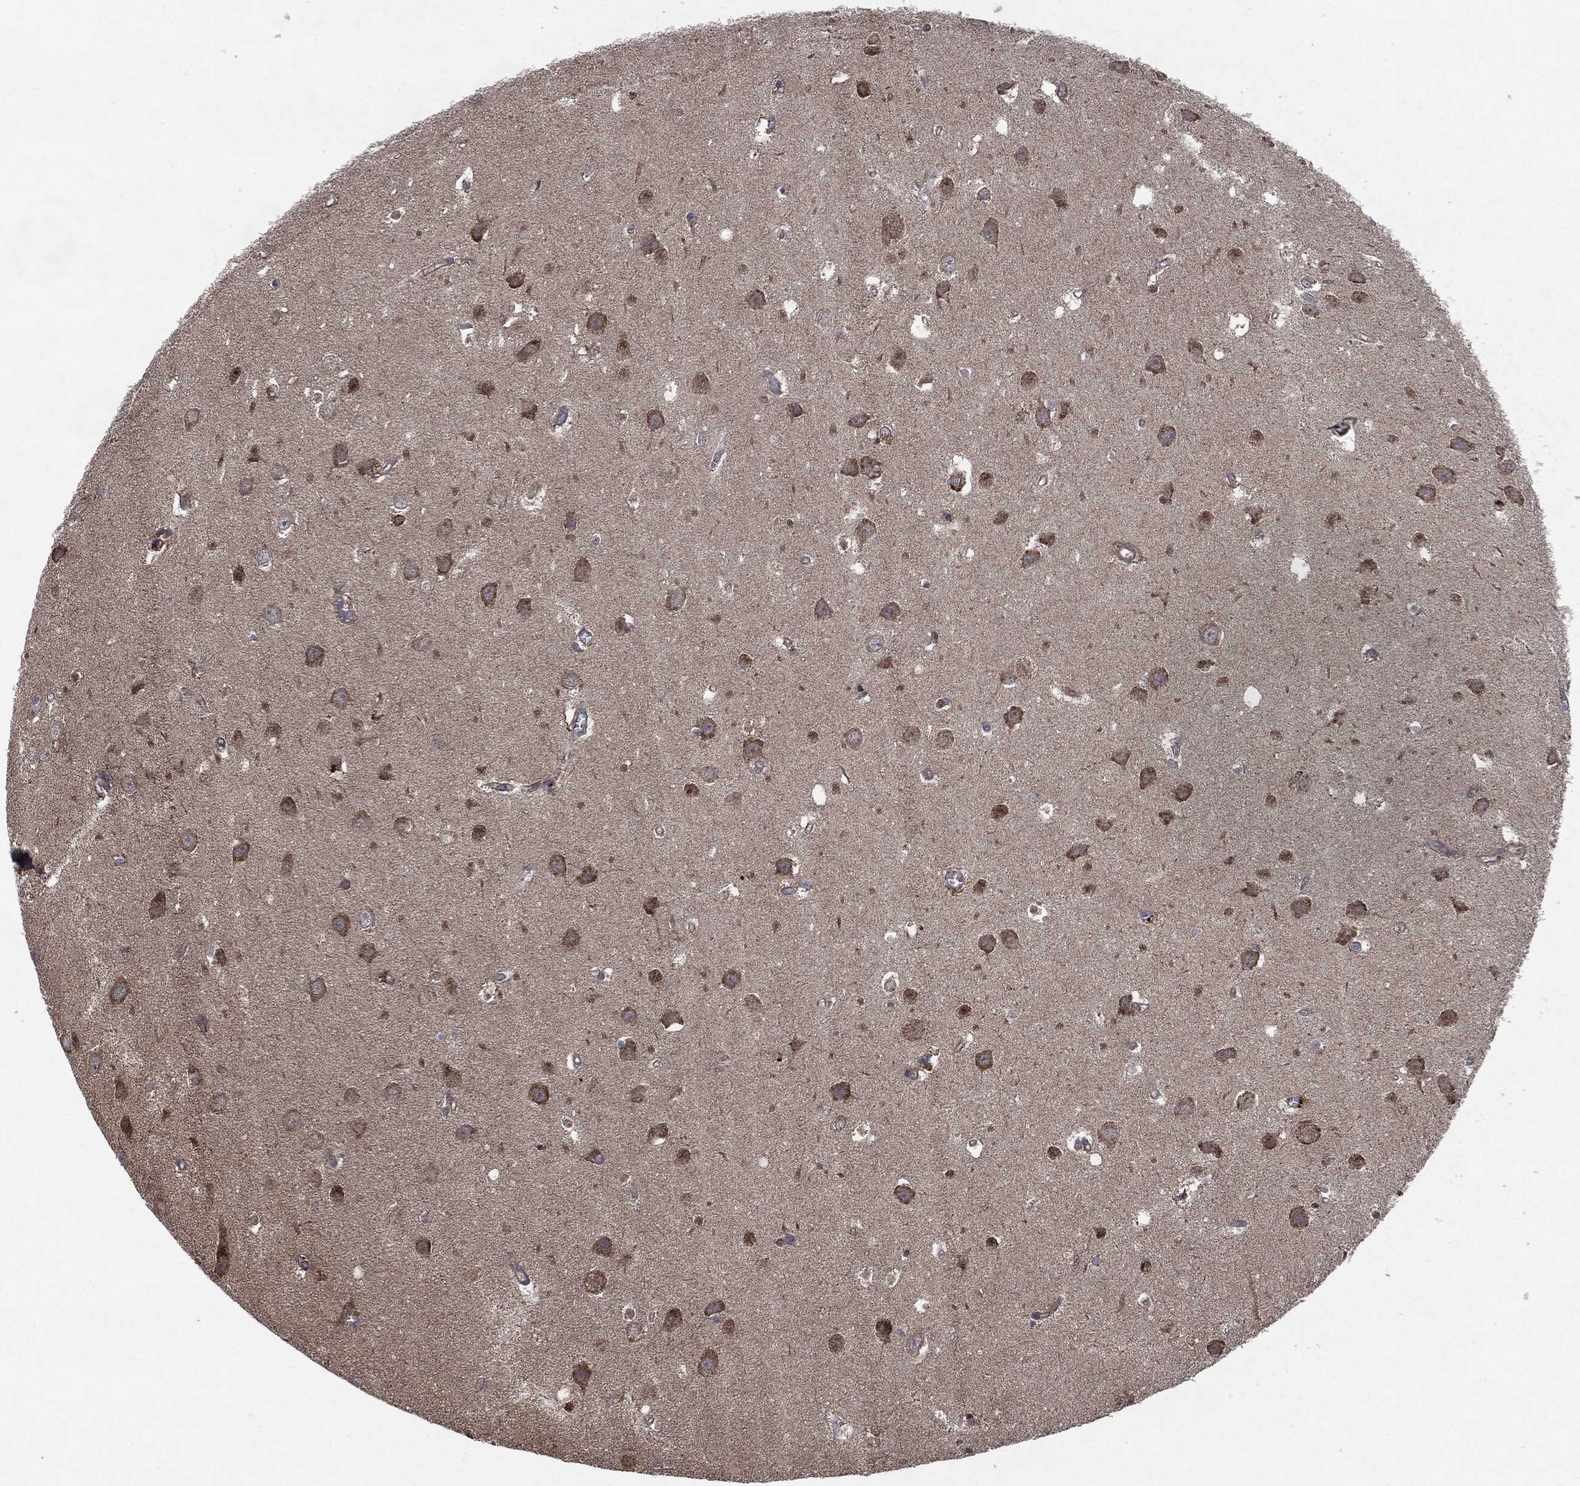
{"staining": {"intensity": "negative", "quantity": "none", "location": "none"}, "tissue": "hippocampus", "cell_type": "Glial cells", "image_type": "normal", "snomed": [{"axis": "morphology", "description": "Normal tissue, NOS"}, {"axis": "topography", "description": "Hippocampus"}], "caption": "High magnification brightfield microscopy of benign hippocampus stained with DAB (brown) and counterstained with hematoxylin (blue): glial cells show no significant staining. (Stains: DAB (3,3'-diaminobenzidine) immunohistochemistry (IHC) with hematoxylin counter stain, Microscopy: brightfield microscopy at high magnification).", "gene": "RAF1", "patient": {"sex": "female", "age": 64}}